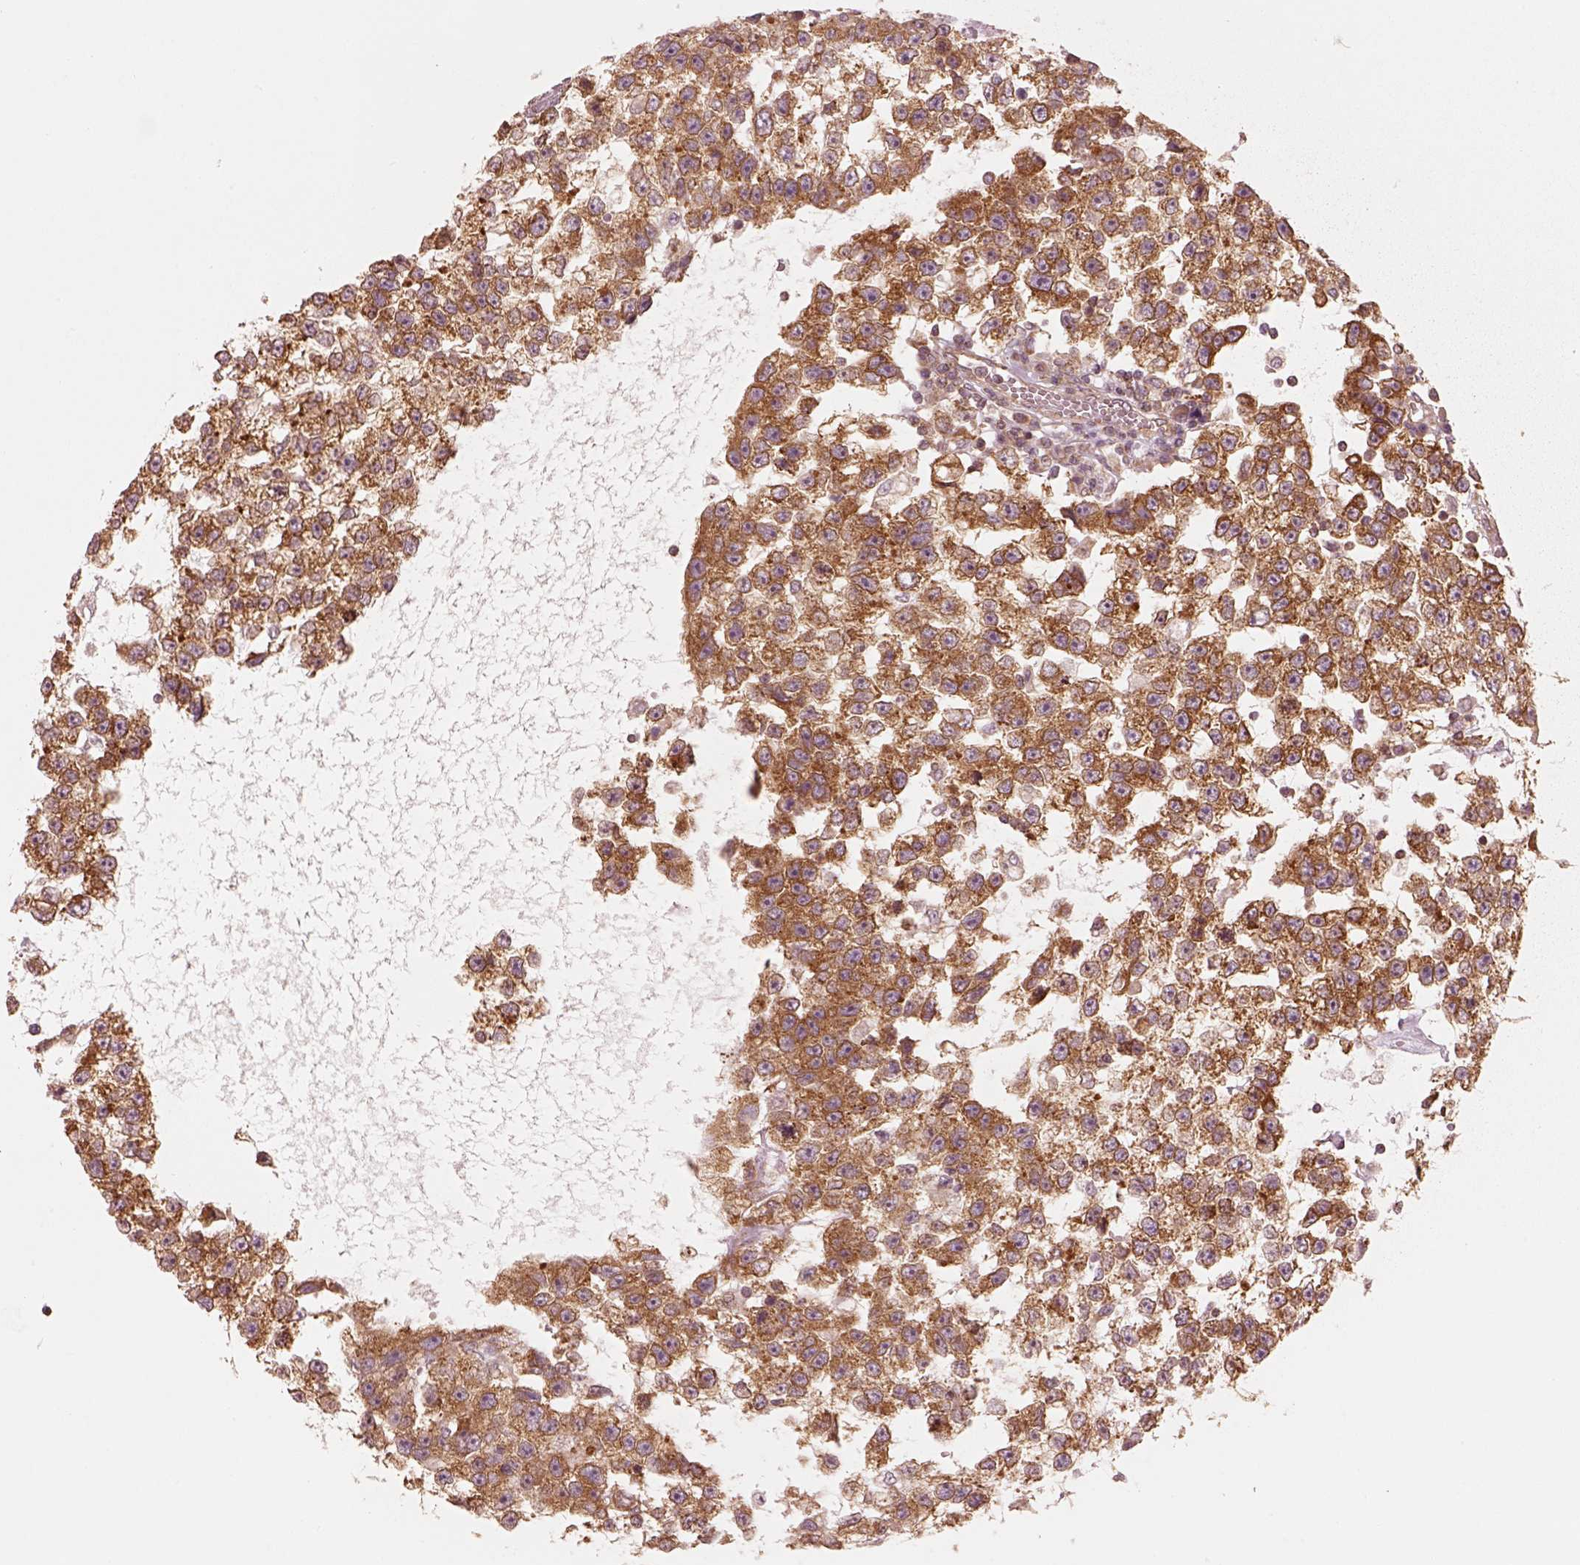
{"staining": {"intensity": "strong", "quantity": ">75%", "location": "cytoplasmic/membranous"}, "tissue": "testis cancer", "cell_type": "Tumor cells", "image_type": "cancer", "snomed": [{"axis": "morphology", "description": "Seminoma, NOS"}, {"axis": "topography", "description": "Testis"}], "caption": "This histopathology image demonstrates immunohistochemistry staining of human seminoma (testis), with high strong cytoplasmic/membranous expression in approximately >75% of tumor cells.", "gene": "CNOT2", "patient": {"sex": "male", "age": 34}}